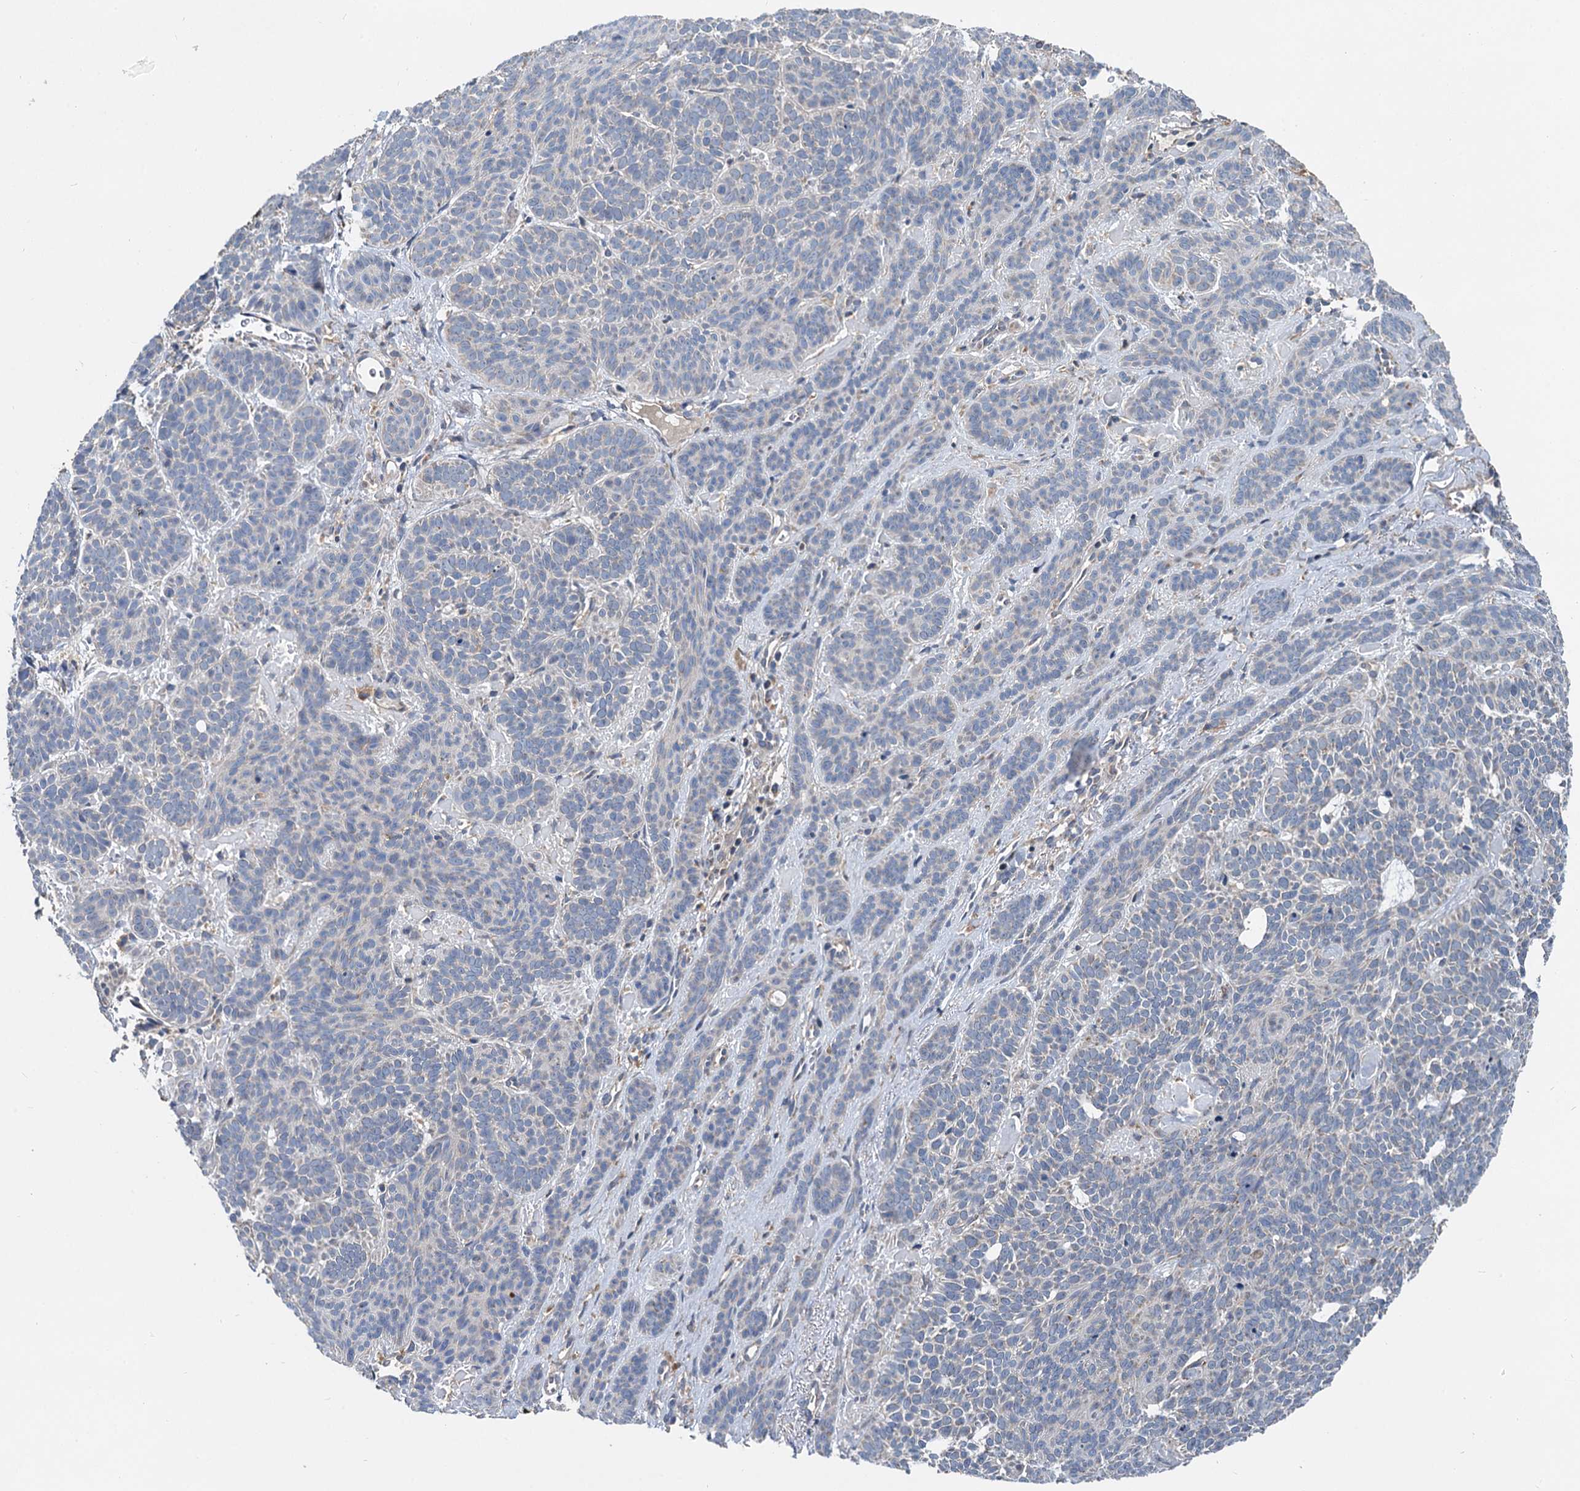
{"staining": {"intensity": "negative", "quantity": "none", "location": "none"}, "tissue": "skin cancer", "cell_type": "Tumor cells", "image_type": "cancer", "snomed": [{"axis": "morphology", "description": "Basal cell carcinoma"}, {"axis": "topography", "description": "Skin"}], "caption": "The immunohistochemistry photomicrograph has no significant staining in tumor cells of skin basal cell carcinoma tissue.", "gene": "SPRYD3", "patient": {"sex": "male", "age": 85}}